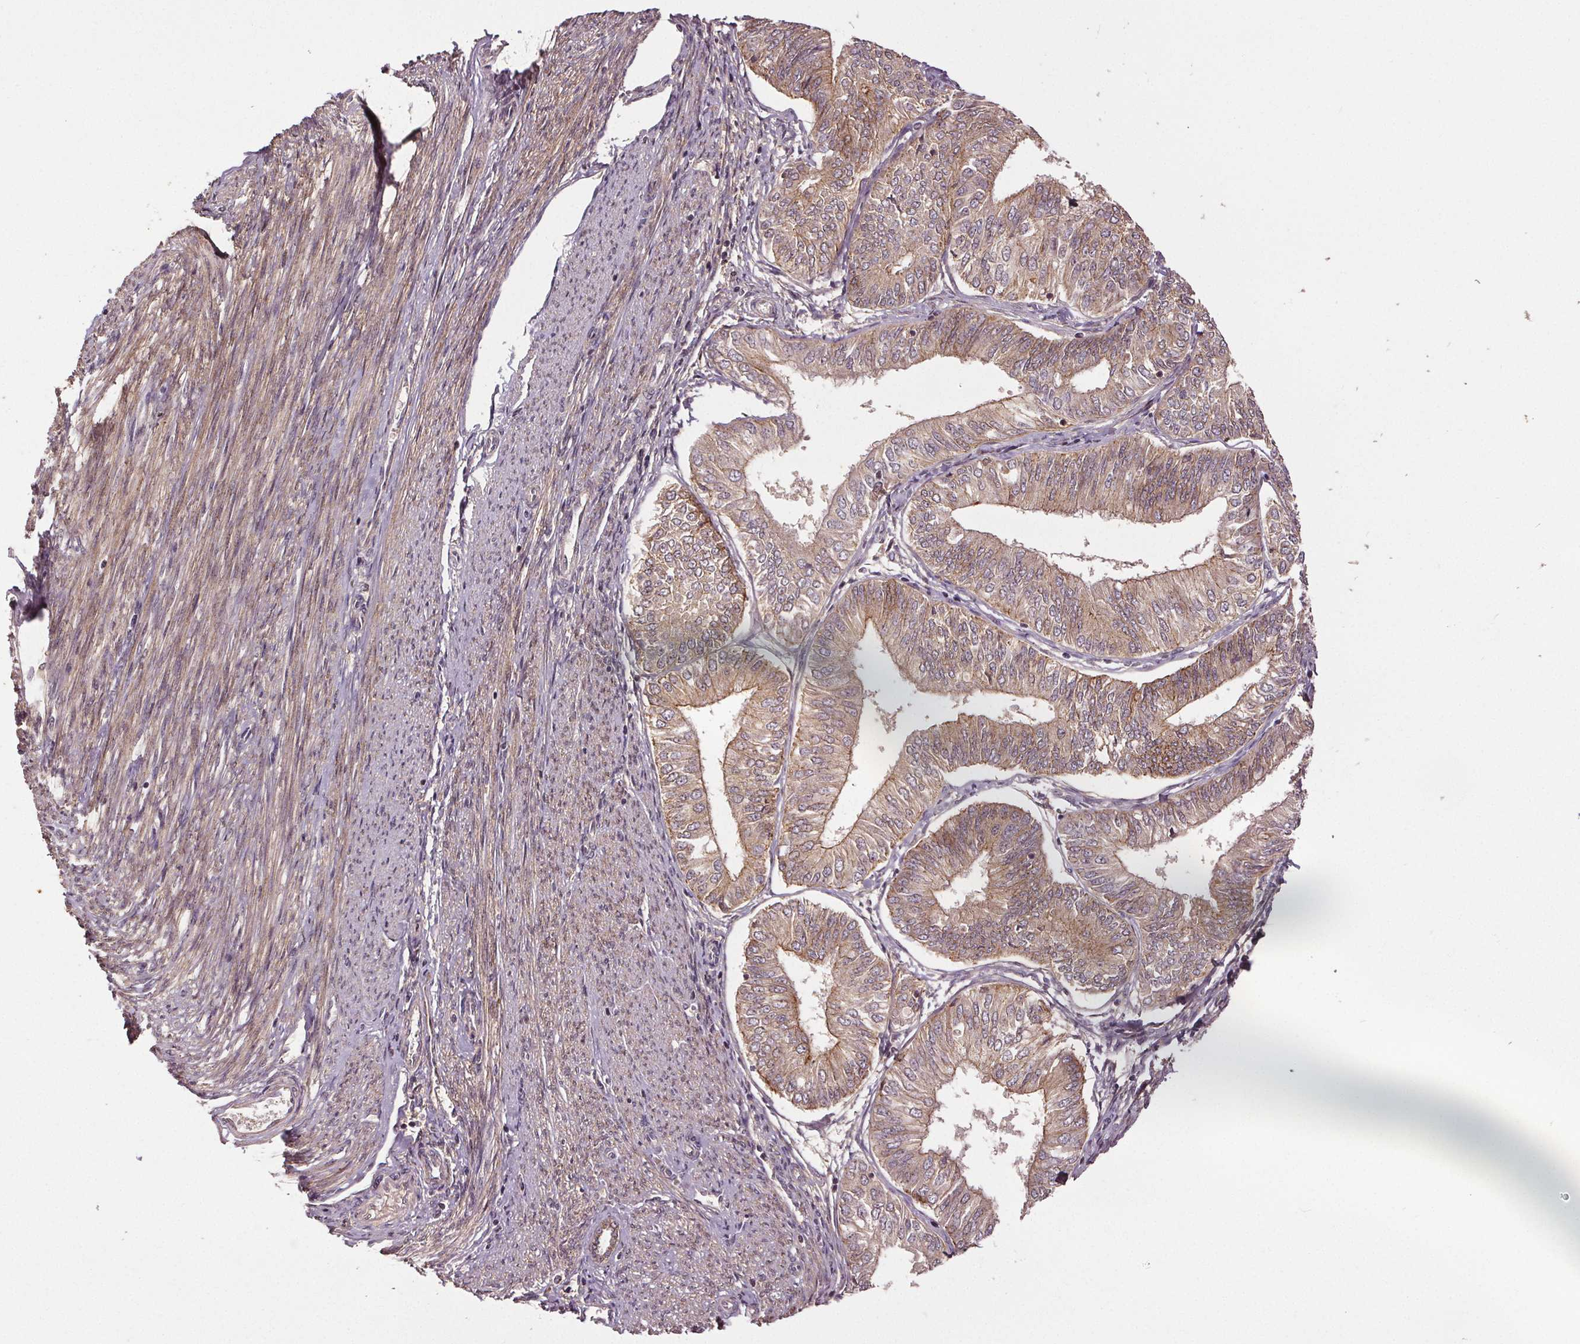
{"staining": {"intensity": "weak", "quantity": ">75%", "location": "cytoplasmic/membranous"}, "tissue": "endometrial cancer", "cell_type": "Tumor cells", "image_type": "cancer", "snomed": [{"axis": "morphology", "description": "Adenocarcinoma, NOS"}, {"axis": "topography", "description": "Endometrium"}], "caption": "A brown stain labels weak cytoplasmic/membranous expression of a protein in endometrial cancer tumor cells. (Brightfield microscopy of DAB IHC at high magnification).", "gene": "EPHB3", "patient": {"sex": "female", "age": 58}}